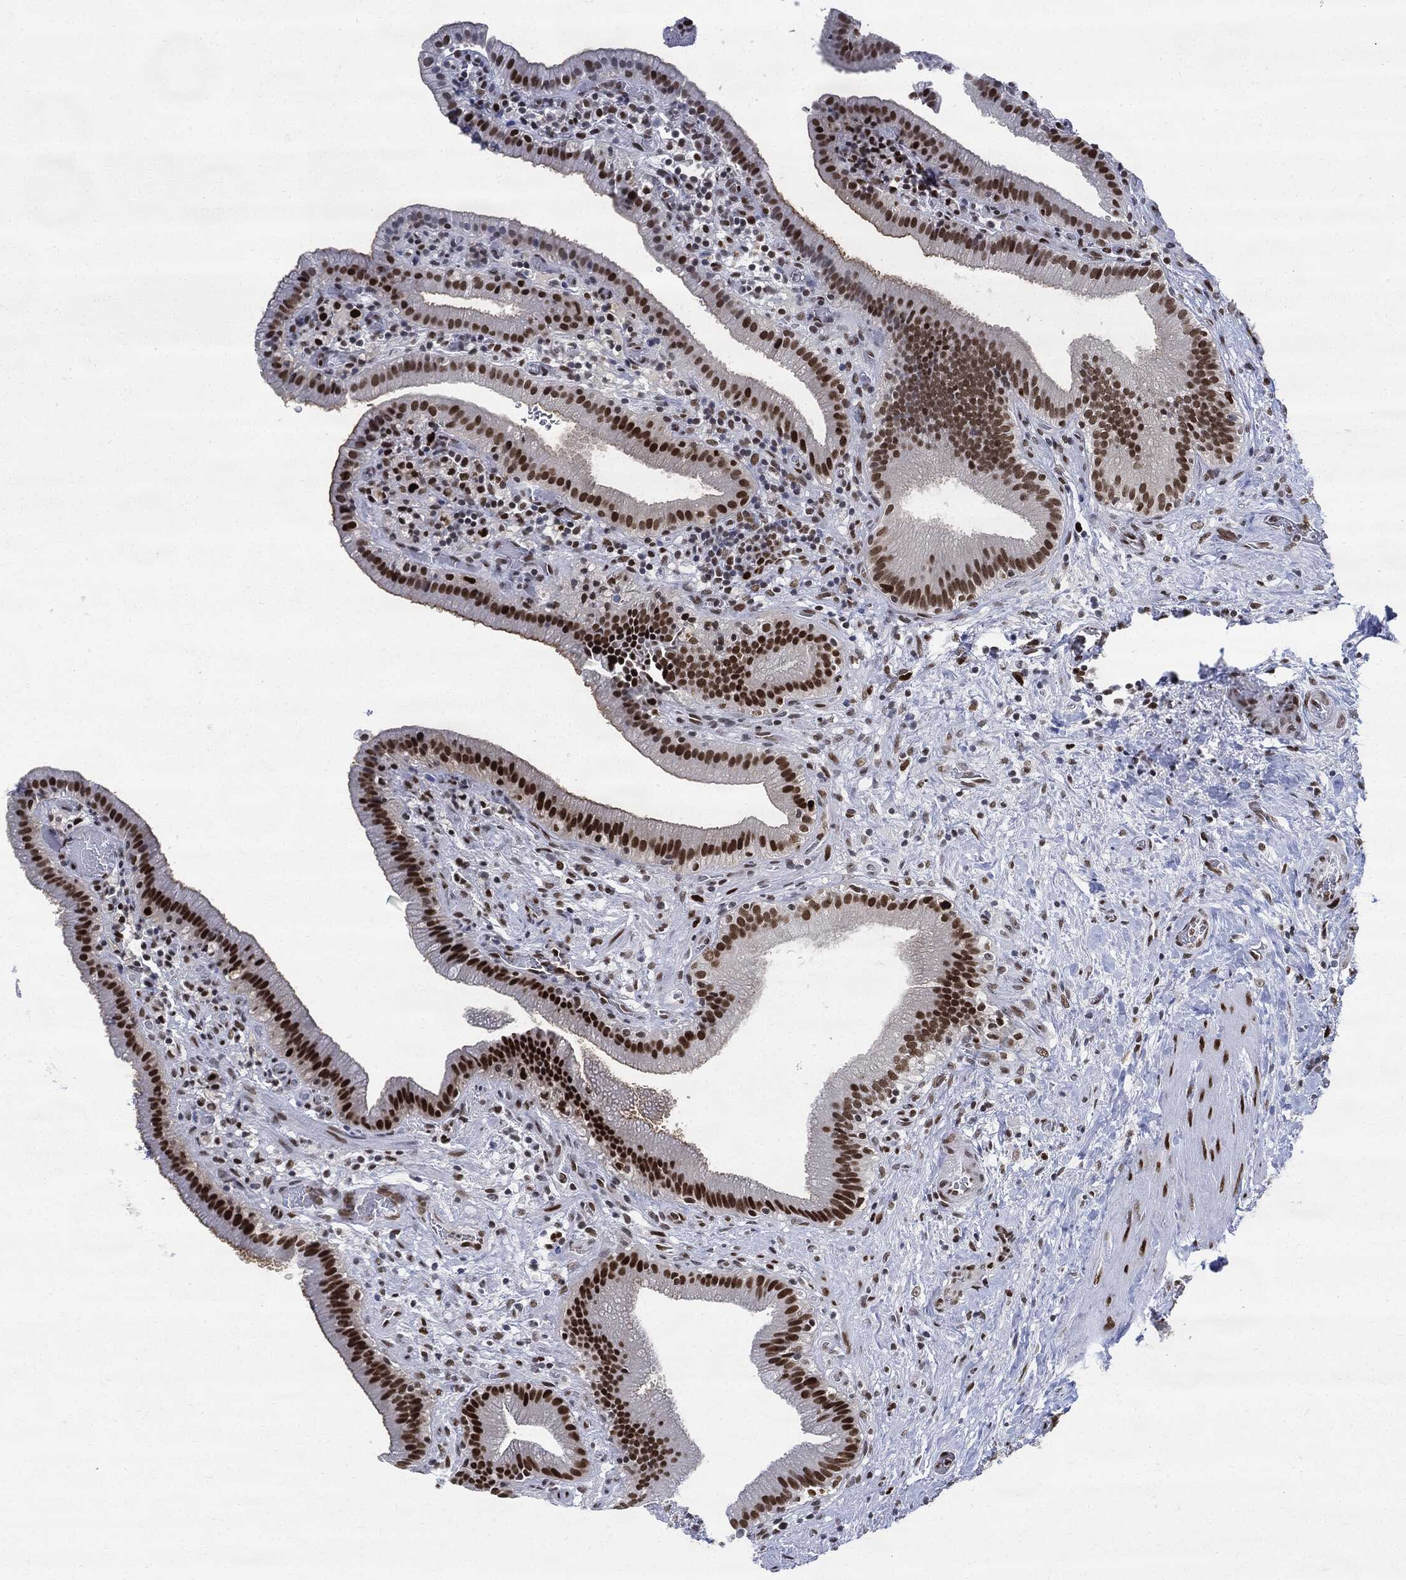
{"staining": {"intensity": "strong", "quantity": ">75%", "location": "nuclear"}, "tissue": "gallbladder", "cell_type": "Glandular cells", "image_type": "normal", "snomed": [{"axis": "morphology", "description": "Normal tissue, NOS"}, {"axis": "topography", "description": "Gallbladder"}], "caption": "Human gallbladder stained with a brown dye shows strong nuclear positive staining in about >75% of glandular cells.", "gene": "PCNA", "patient": {"sex": "male", "age": 62}}